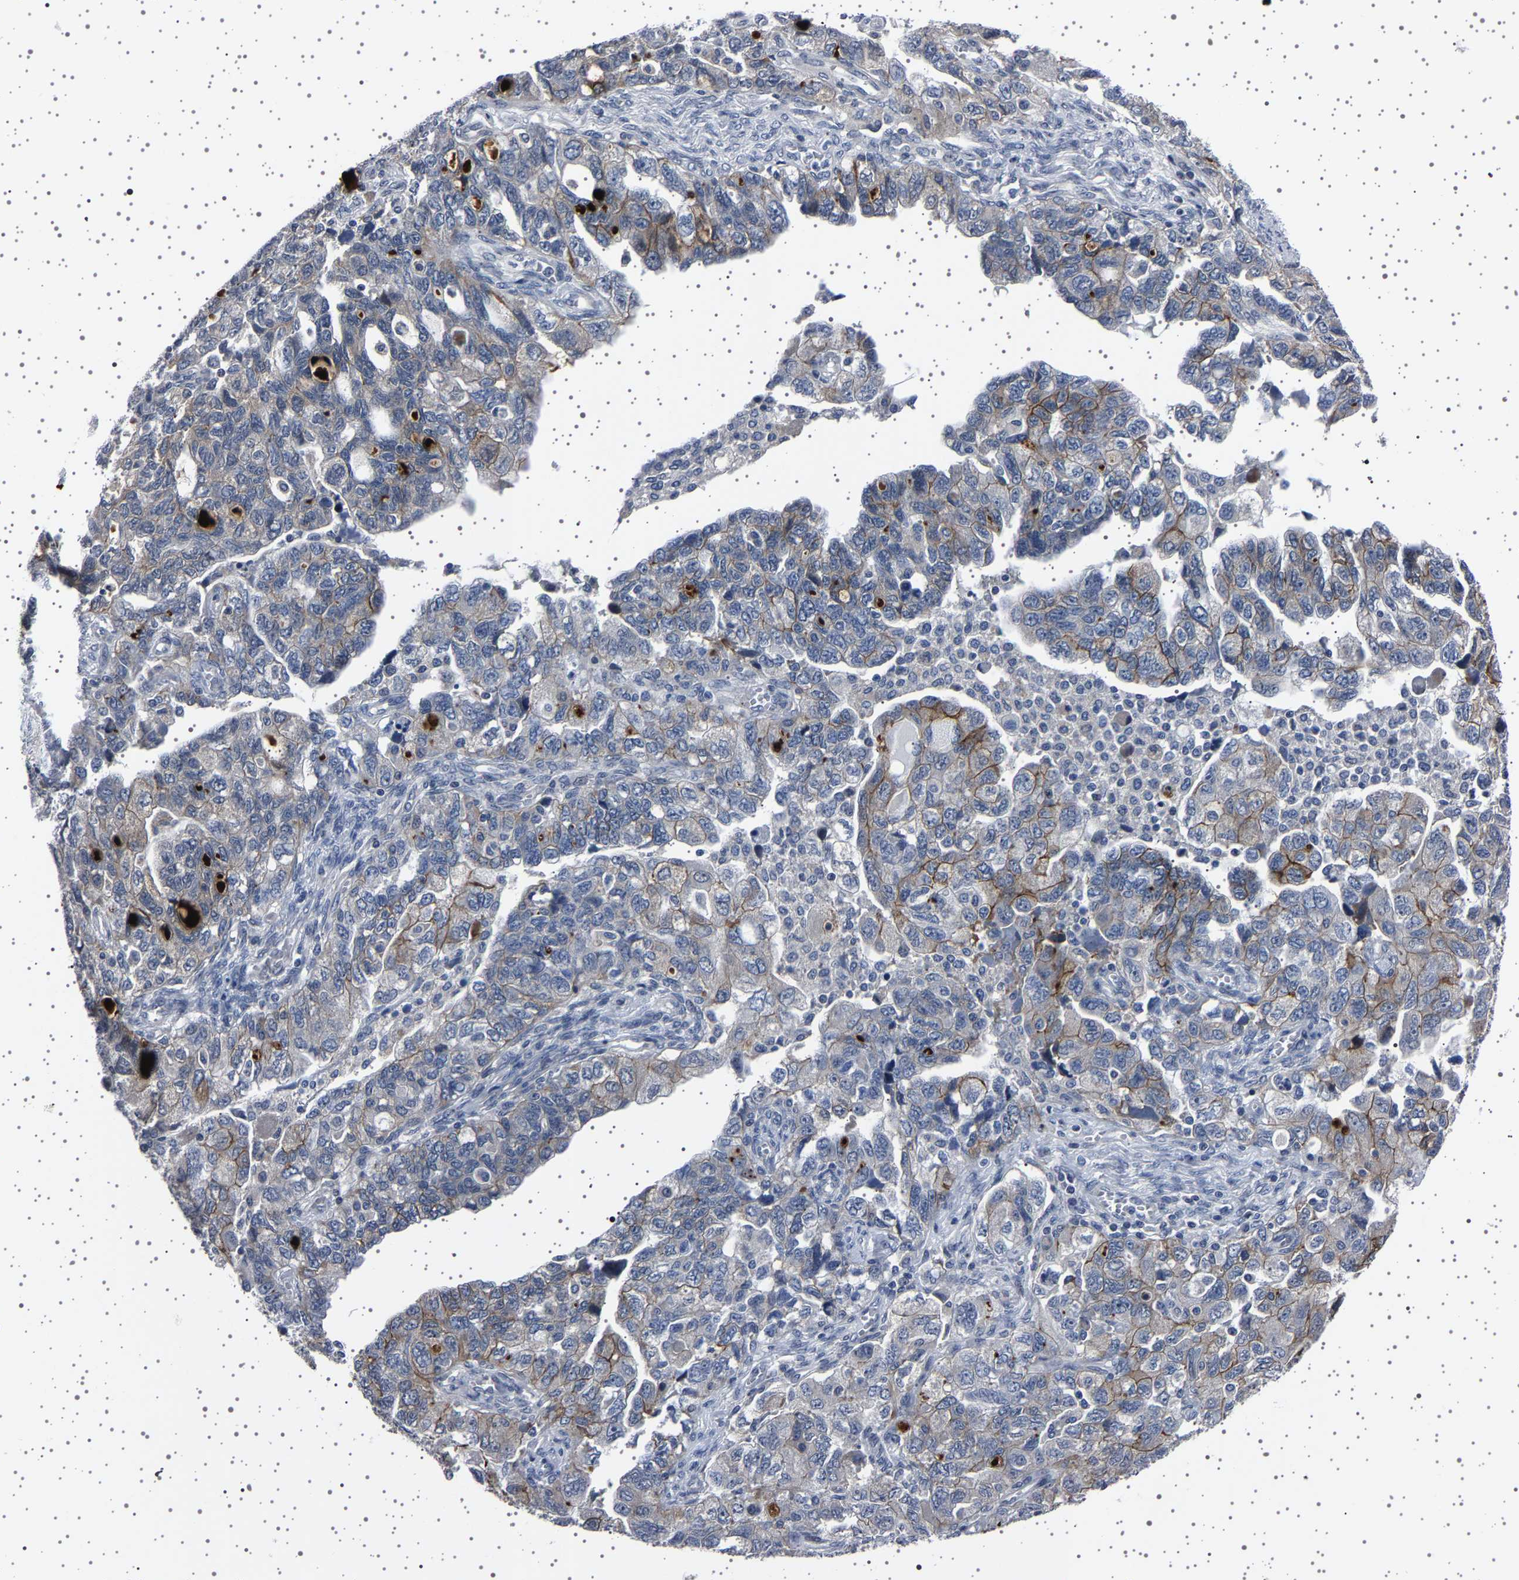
{"staining": {"intensity": "weak", "quantity": "<25%", "location": "cytoplasmic/membranous"}, "tissue": "ovarian cancer", "cell_type": "Tumor cells", "image_type": "cancer", "snomed": [{"axis": "morphology", "description": "Carcinoma, NOS"}, {"axis": "morphology", "description": "Cystadenocarcinoma, serous, NOS"}, {"axis": "topography", "description": "Ovary"}], "caption": "This is an immunohistochemistry (IHC) histopathology image of ovarian cancer (carcinoma). There is no staining in tumor cells.", "gene": "PAK5", "patient": {"sex": "female", "age": 69}}